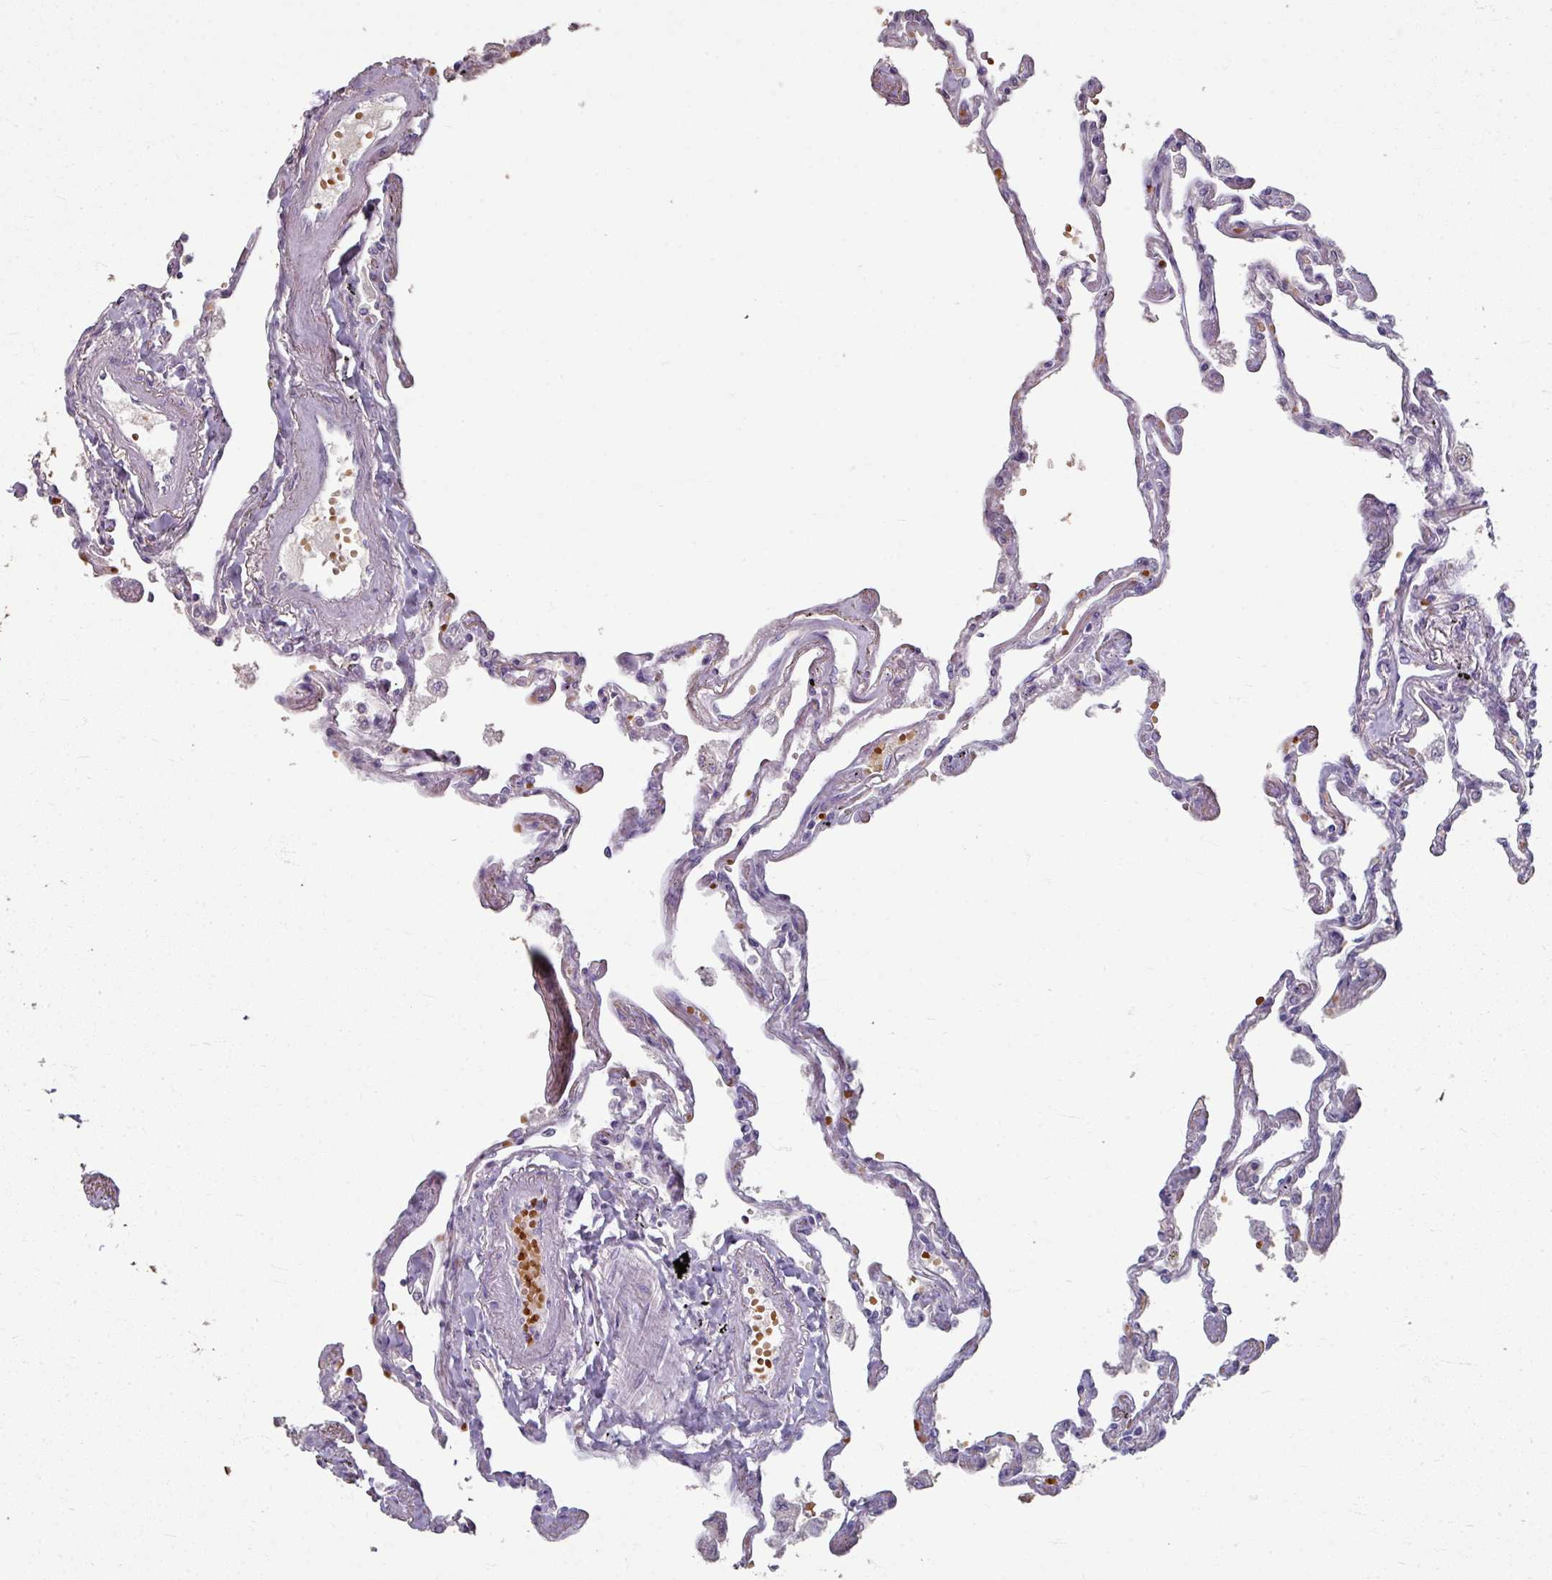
{"staining": {"intensity": "negative", "quantity": "none", "location": "none"}, "tissue": "lung", "cell_type": "Alveolar cells", "image_type": "normal", "snomed": [{"axis": "morphology", "description": "Normal tissue, NOS"}, {"axis": "topography", "description": "Lung"}], "caption": "Immunohistochemistry photomicrograph of unremarkable lung: human lung stained with DAB (3,3'-diaminobenzidine) reveals no significant protein staining in alveolar cells. (Stains: DAB (3,3'-diaminobenzidine) IHC with hematoxylin counter stain, Microscopy: brightfield microscopy at high magnification).", "gene": "KMT5C", "patient": {"sex": "female", "age": 67}}